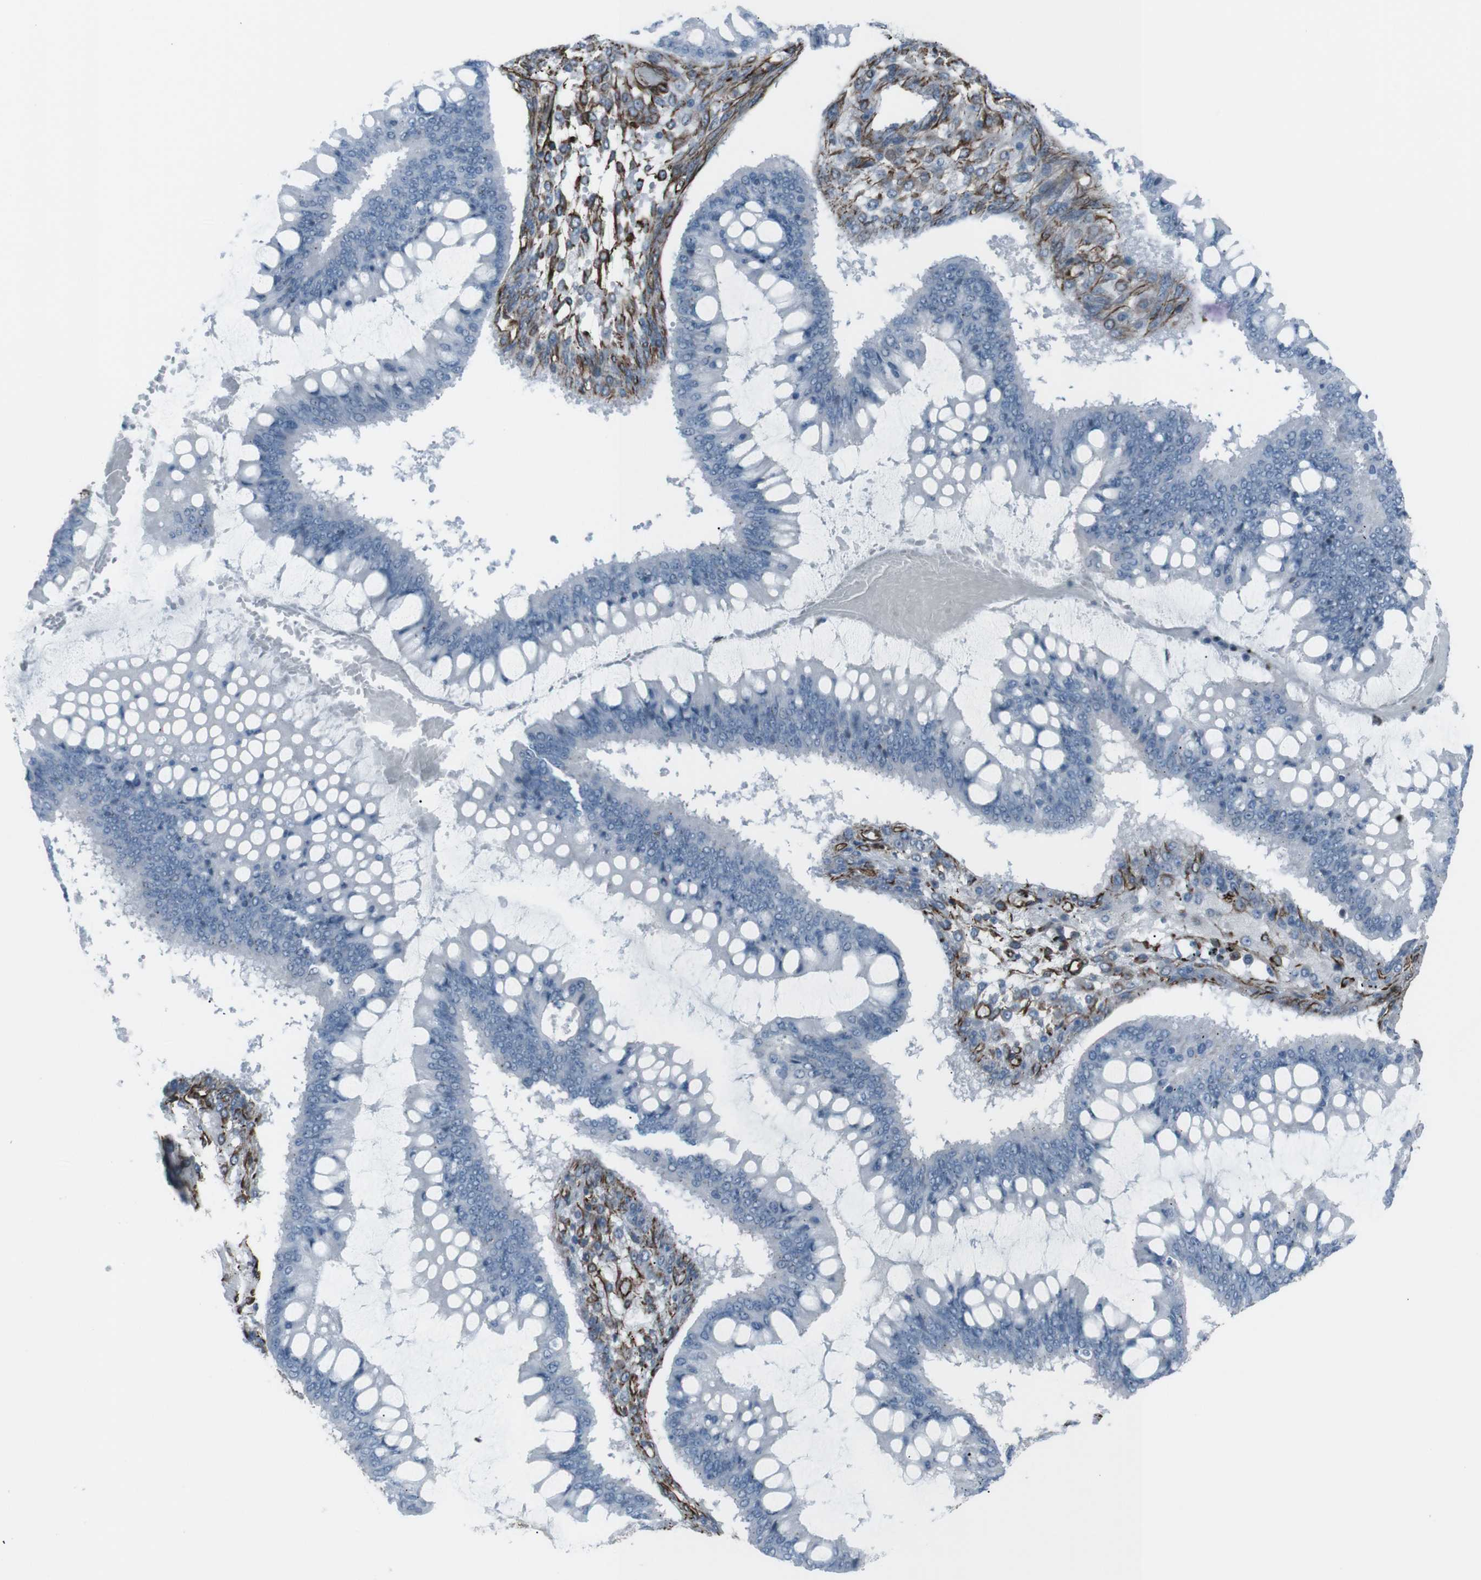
{"staining": {"intensity": "negative", "quantity": "none", "location": "none"}, "tissue": "ovarian cancer", "cell_type": "Tumor cells", "image_type": "cancer", "snomed": [{"axis": "morphology", "description": "Cystadenocarcinoma, mucinous, NOS"}, {"axis": "topography", "description": "Ovary"}], "caption": "This is an IHC micrograph of mucinous cystadenocarcinoma (ovarian). There is no positivity in tumor cells.", "gene": "ZDHHC6", "patient": {"sex": "female", "age": 73}}